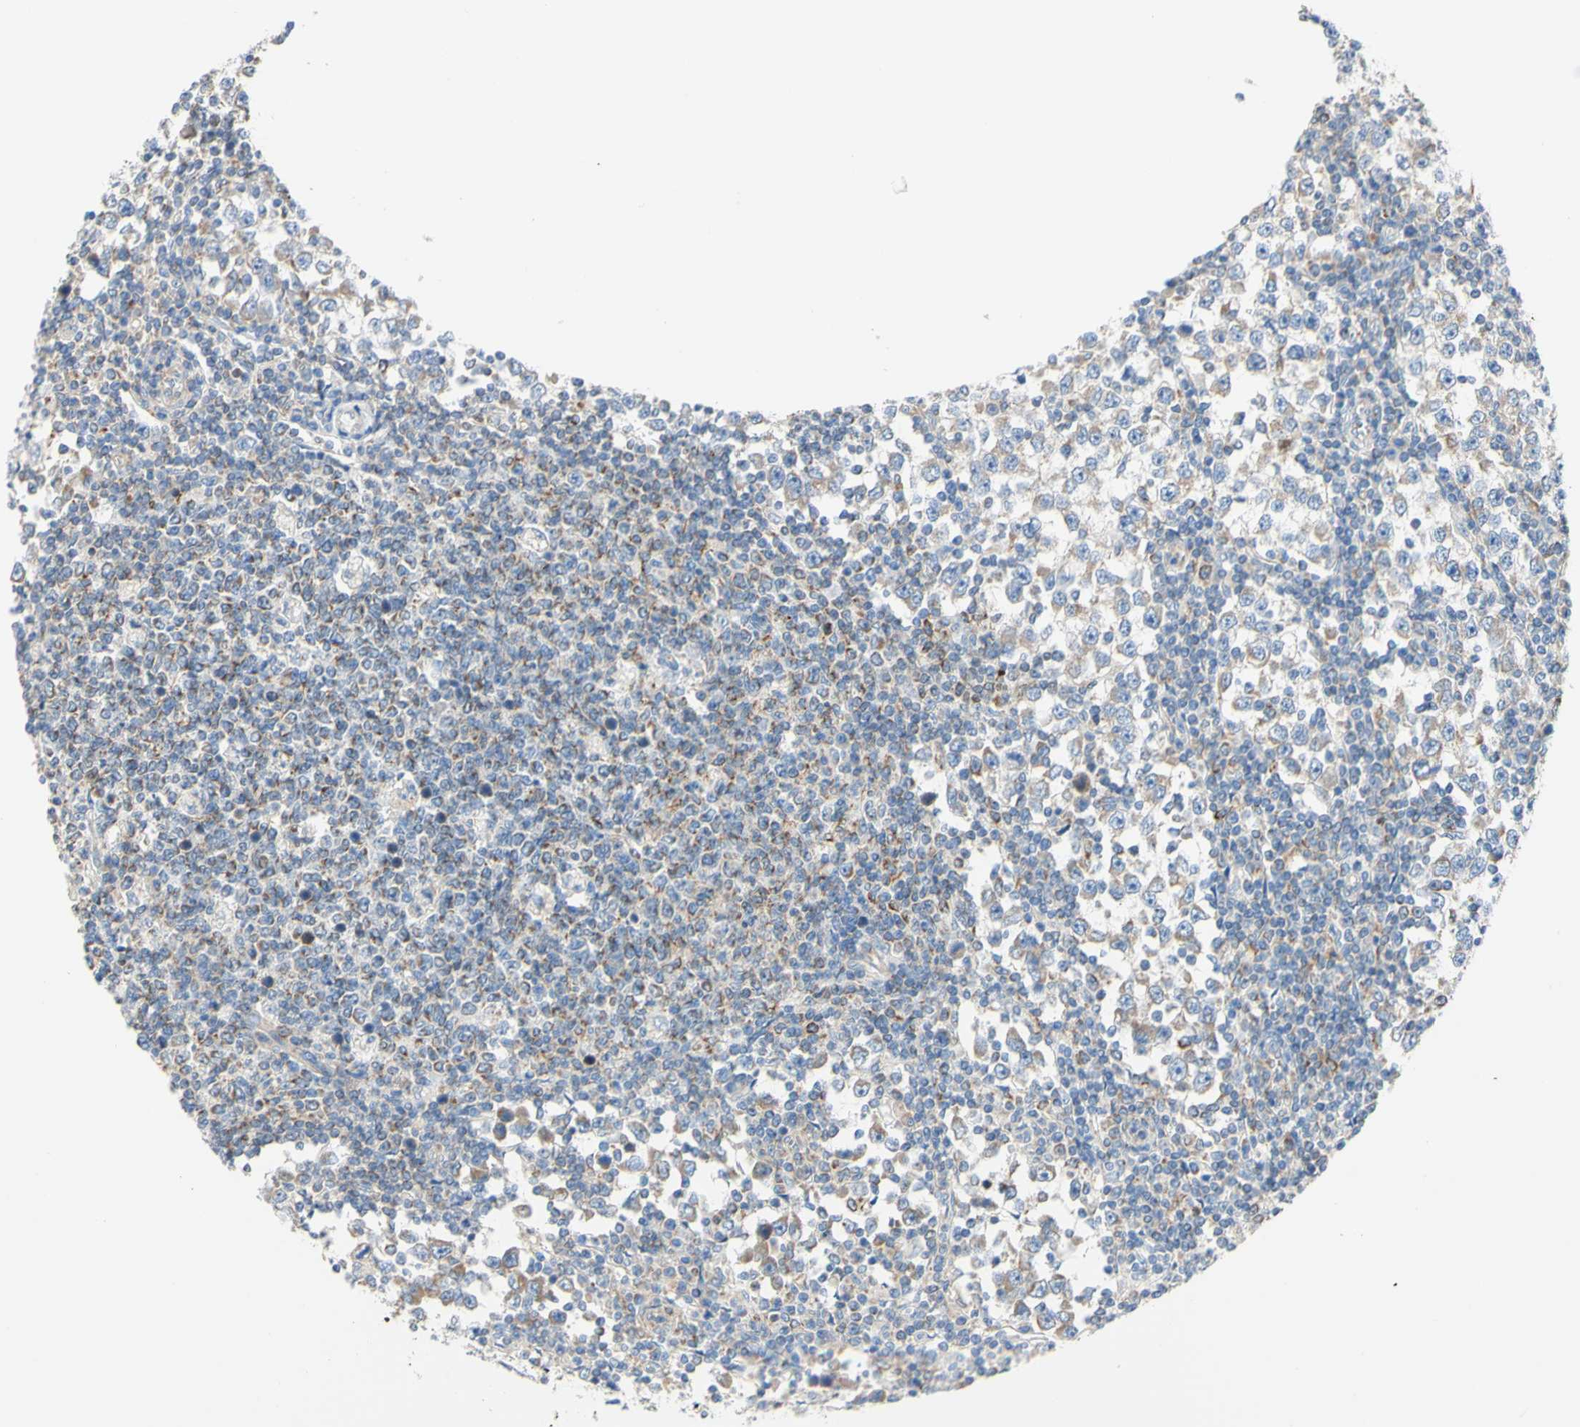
{"staining": {"intensity": "weak", "quantity": "<25%", "location": "cytoplasmic/membranous"}, "tissue": "testis cancer", "cell_type": "Tumor cells", "image_type": "cancer", "snomed": [{"axis": "morphology", "description": "Seminoma, NOS"}, {"axis": "topography", "description": "Testis"}], "caption": "Immunohistochemical staining of testis seminoma exhibits no significant expression in tumor cells.", "gene": "RETREG2", "patient": {"sex": "male", "age": 65}}